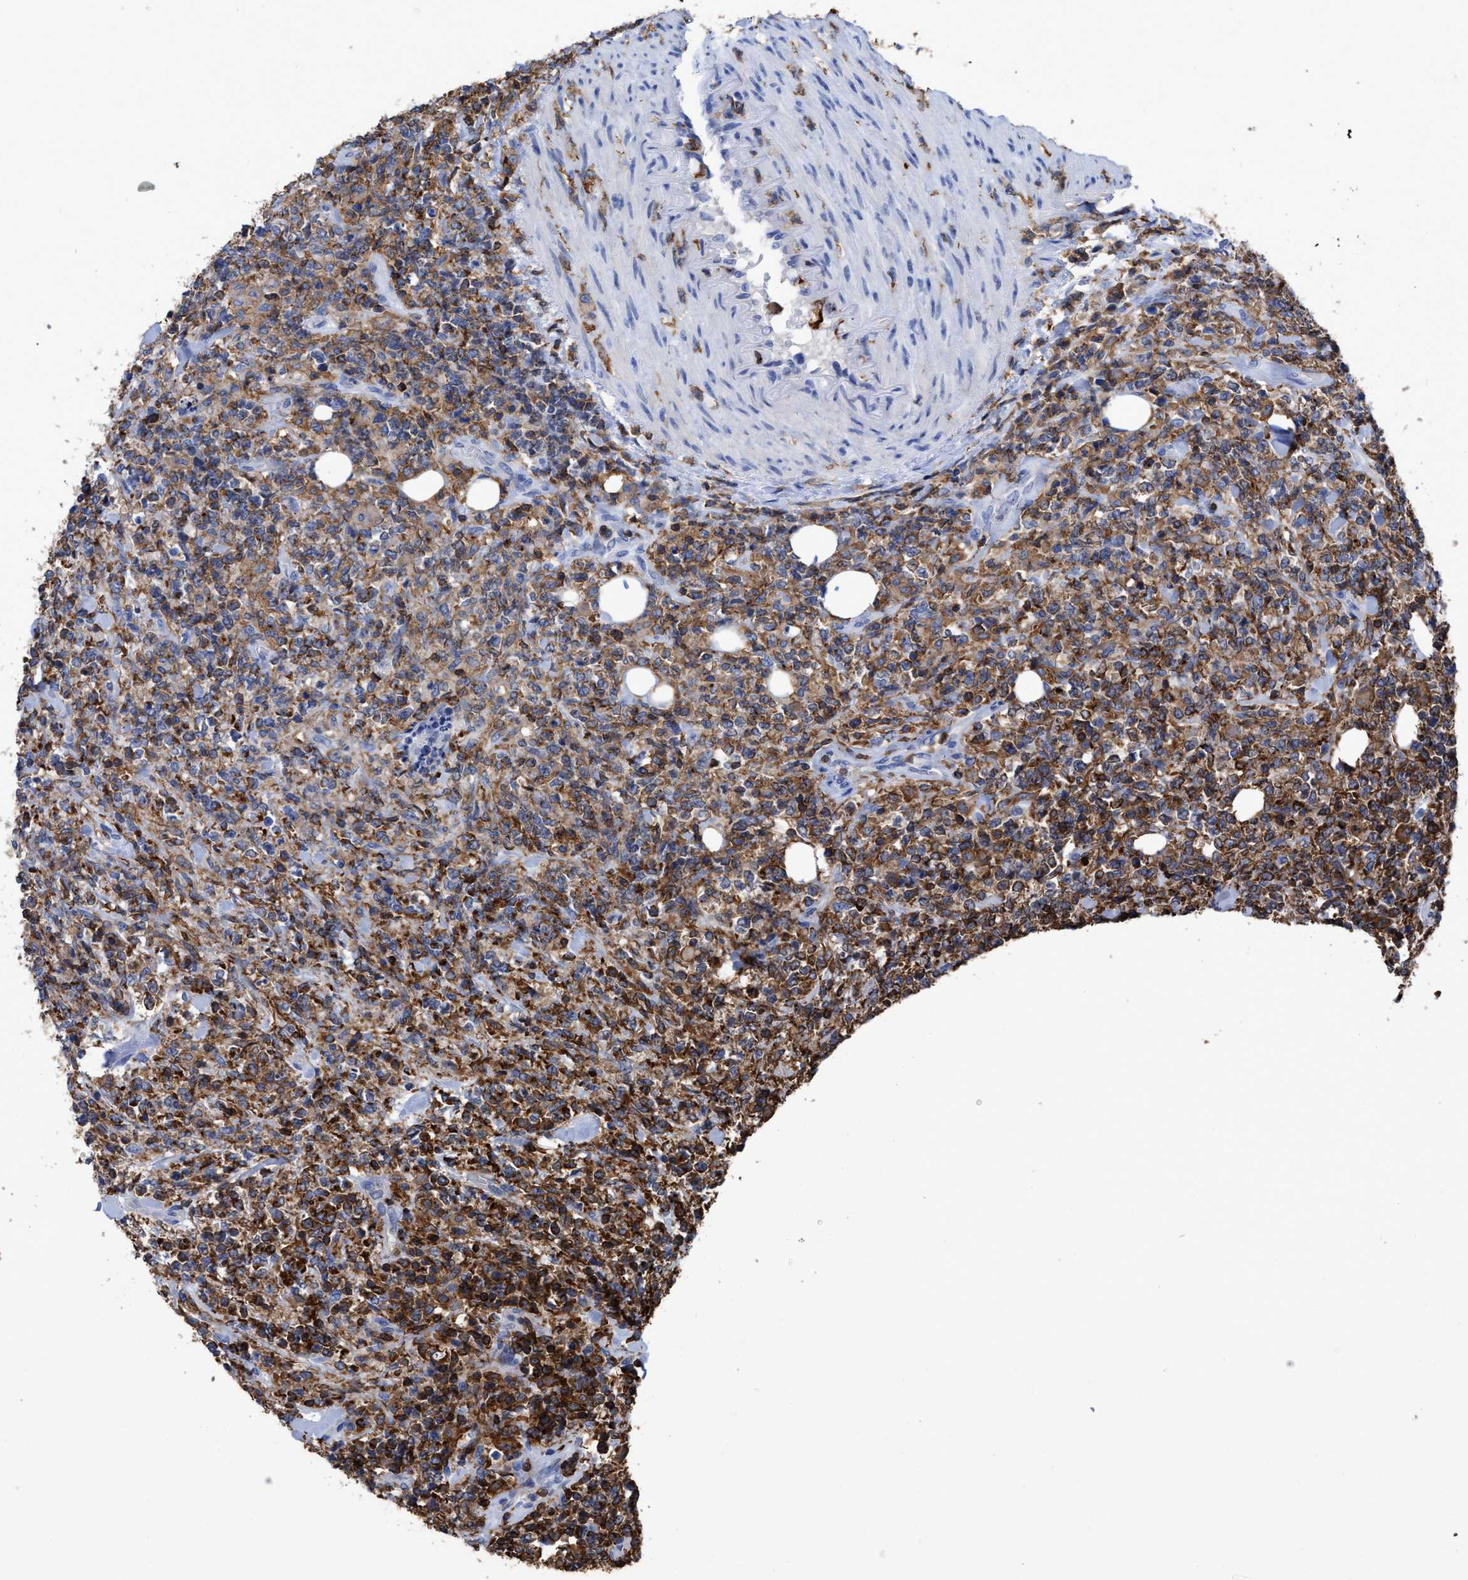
{"staining": {"intensity": "moderate", "quantity": ">75%", "location": "cytoplasmic/membranous"}, "tissue": "lymphoma", "cell_type": "Tumor cells", "image_type": "cancer", "snomed": [{"axis": "morphology", "description": "Malignant lymphoma, non-Hodgkin's type, High grade"}, {"axis": "topography", "description": "Soft tissue"}], "caption": "Lymphoma was stained to show a protein in brown. There is medium levels of moderate cytoplasmic/membranous expression in approximately >75% of tumor cells.", "gene": "HCLS1", "patient": {"sex": "male", "age": 18}}